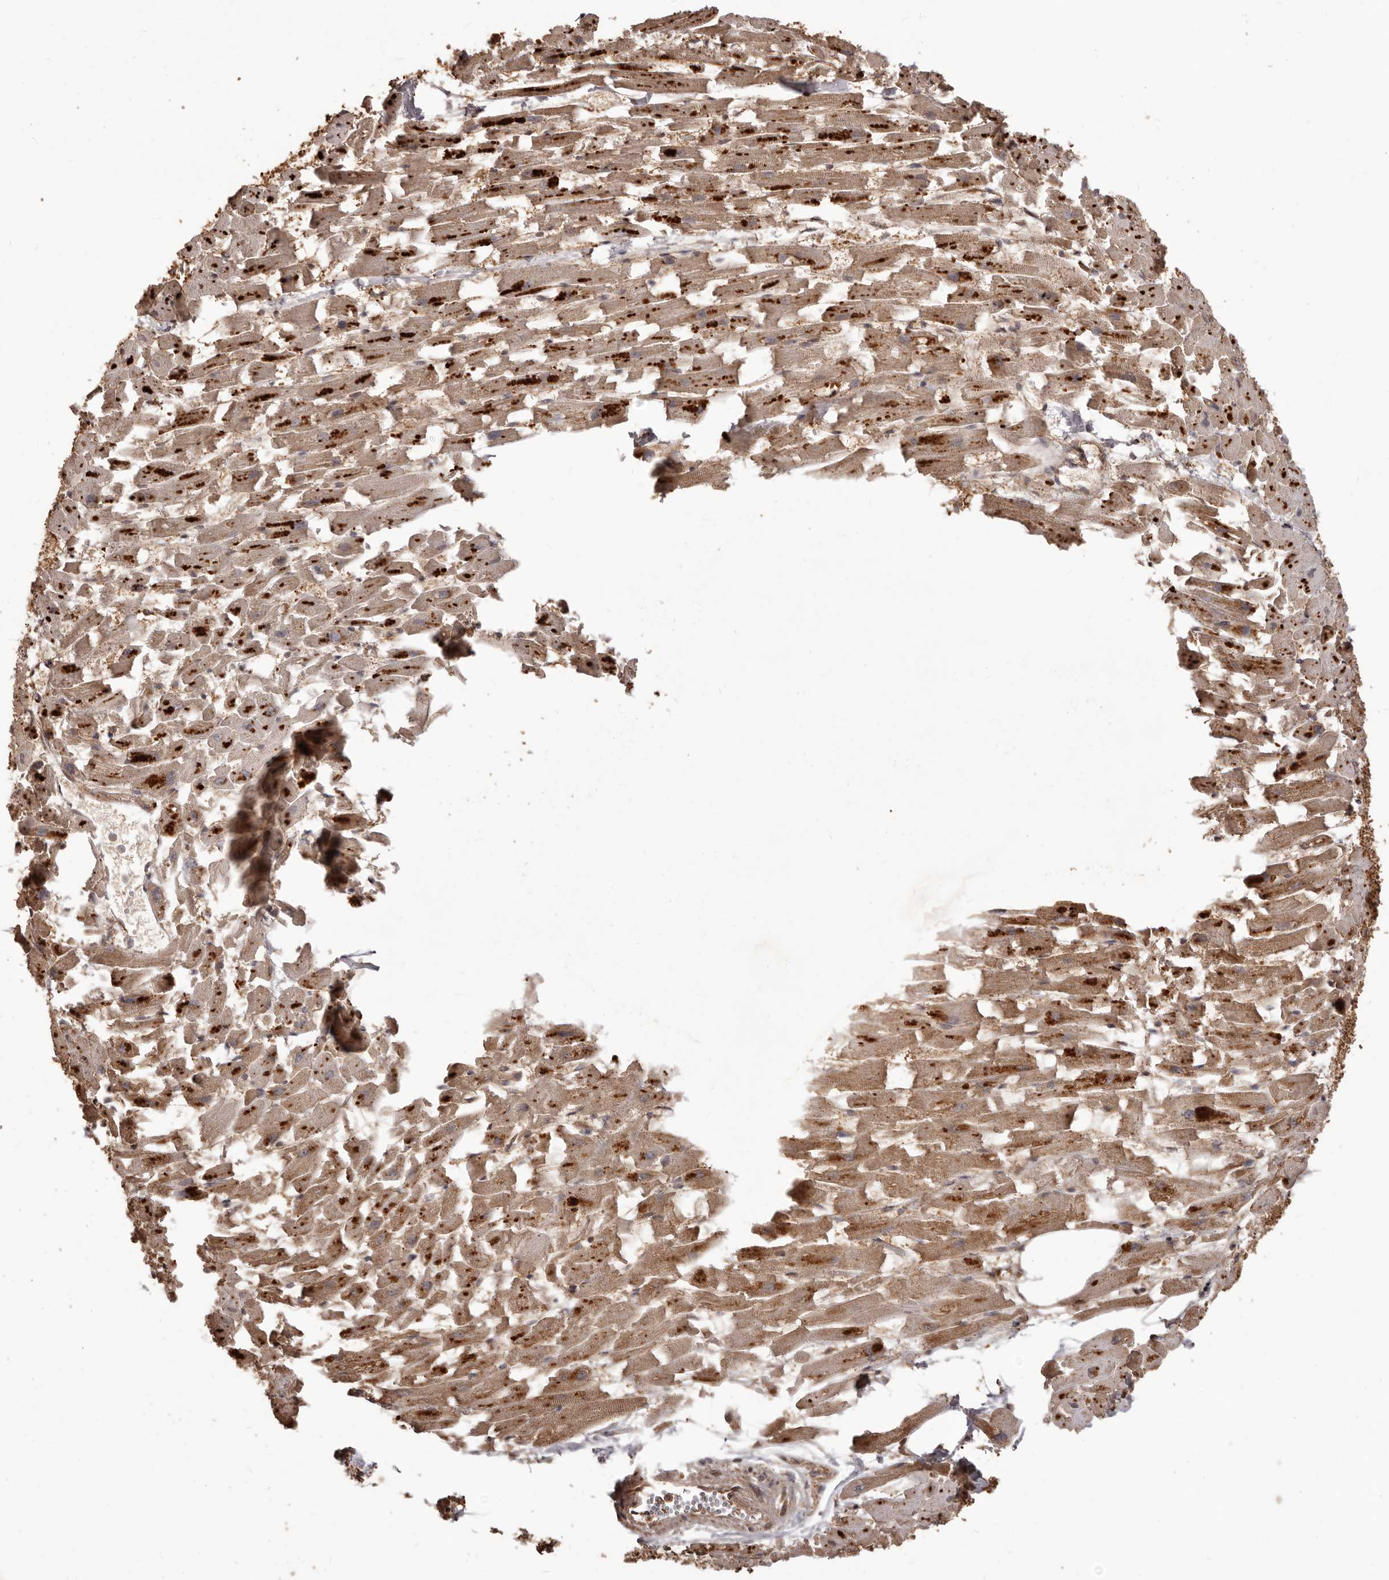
{"staining": {"intensity": "strong", "quantity": ">75%", "location": "cytoplasmic/membranous"}, "tissue": "heart muscle", "cell_type": "Cardiomyocytes", "image_type": "normal", "snomed": [{"axis": "morphology", "description": "Normal tissue, NOS"}, {"axis": "topography", "description": "Heart"}], "caption": "Immunohistochemistry (IHC) of unremarkable heart muscle demonstrates high levels of strong cytoplasmic/membranous expression in about >75% of cardiomyocytes. (Brightfield microscopy of DAB IHC at high magnification).", "gene": "MTO1", "patient": {"sex": "female", "age": 64}}